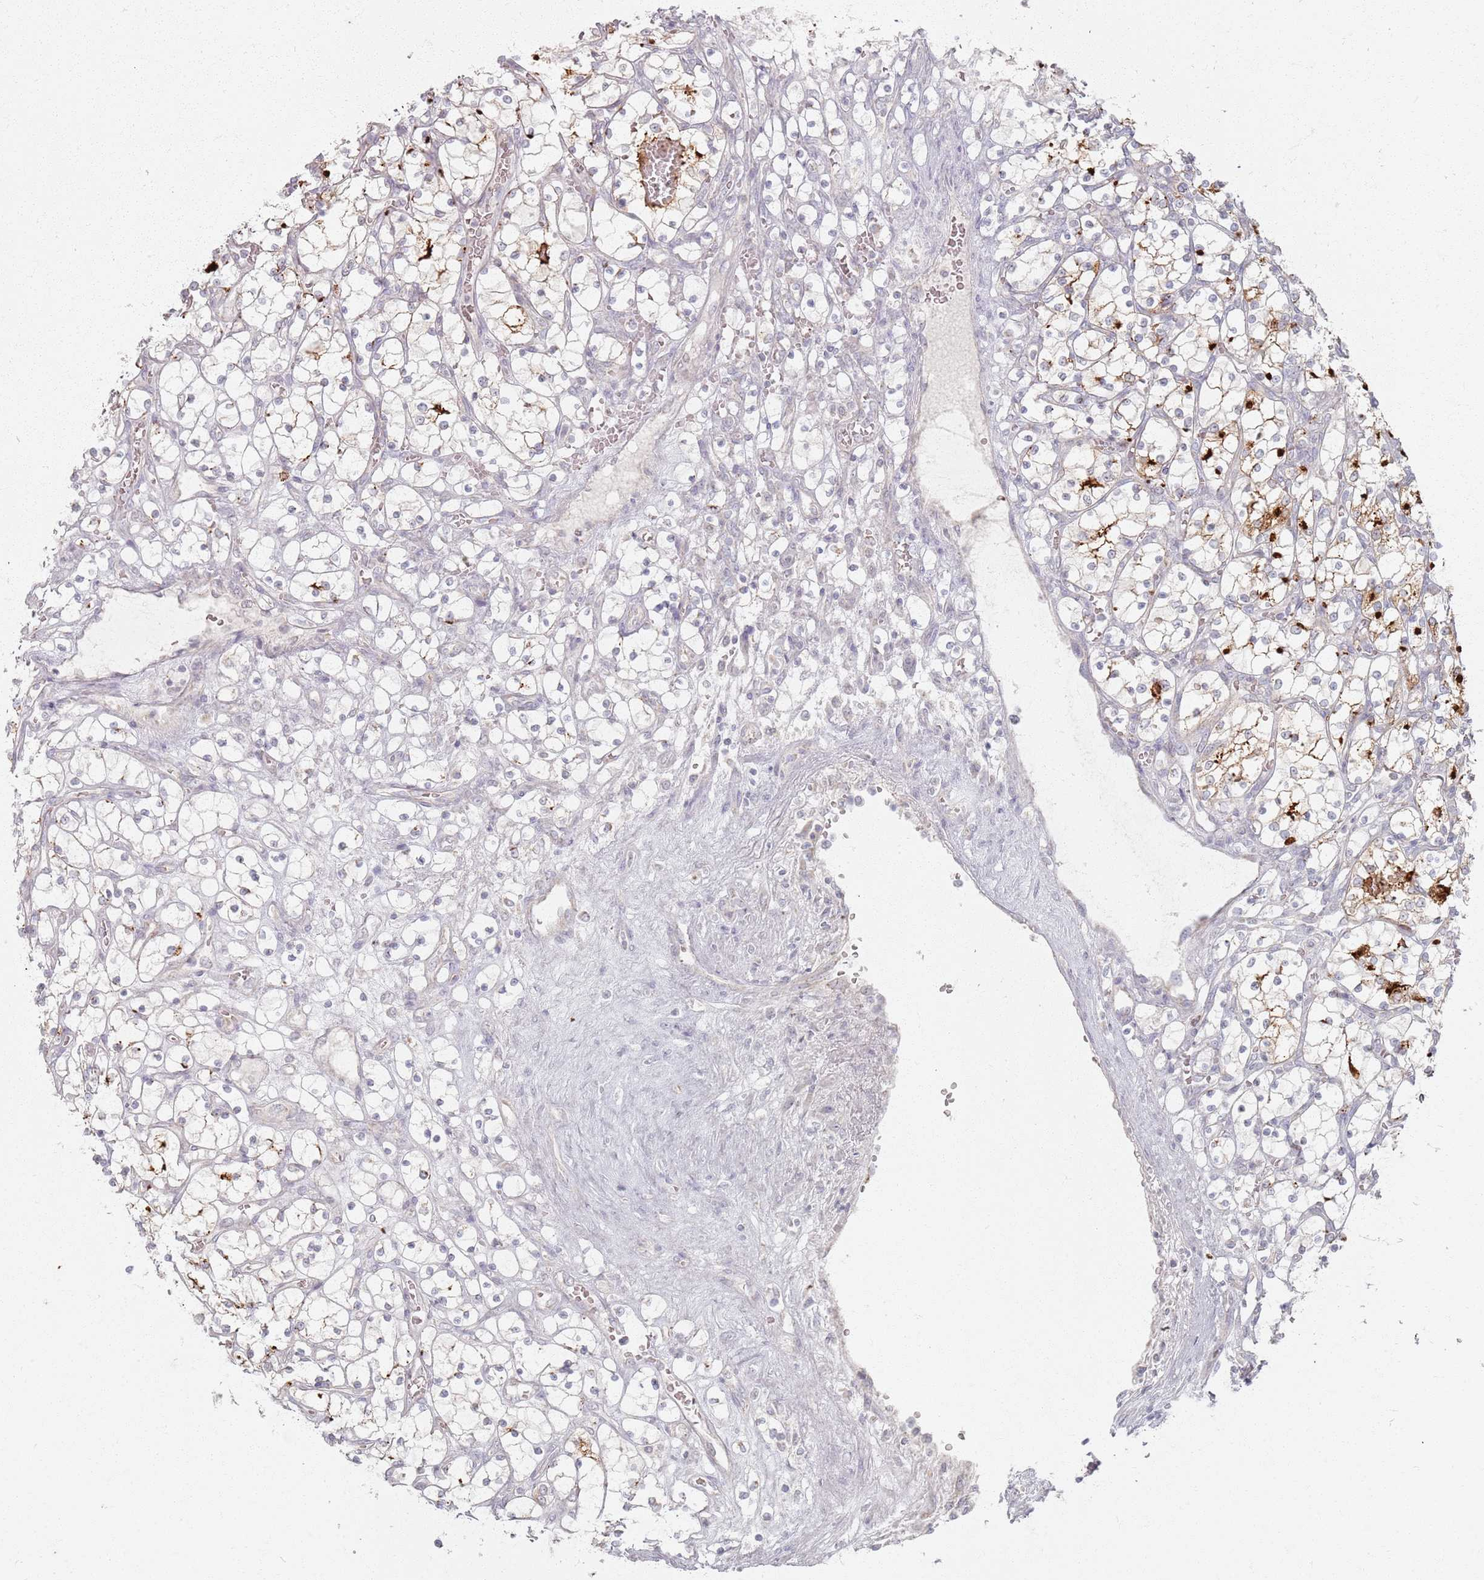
{"staining": {"intensity": "strong", "quantity": "<25%", "location": "cytoplasmic/membranous"}, "tissue": "renal cancer", "cell_type": "Tumor cells", "image_type": "cancer", "snomed": [{"axis": "morphology", "description": "Adenocarcinoma, NOS"}, {"axis": "topography", "description": "Kidney"}], "caption": "Immunohistochemistry of renal cancer displays medium levels of strong cytoplasmic/membranous expression in approximately <25% of tumor cells.", "gene": "PKD2L2", "patient": {"sex": "female", "age": 69}}